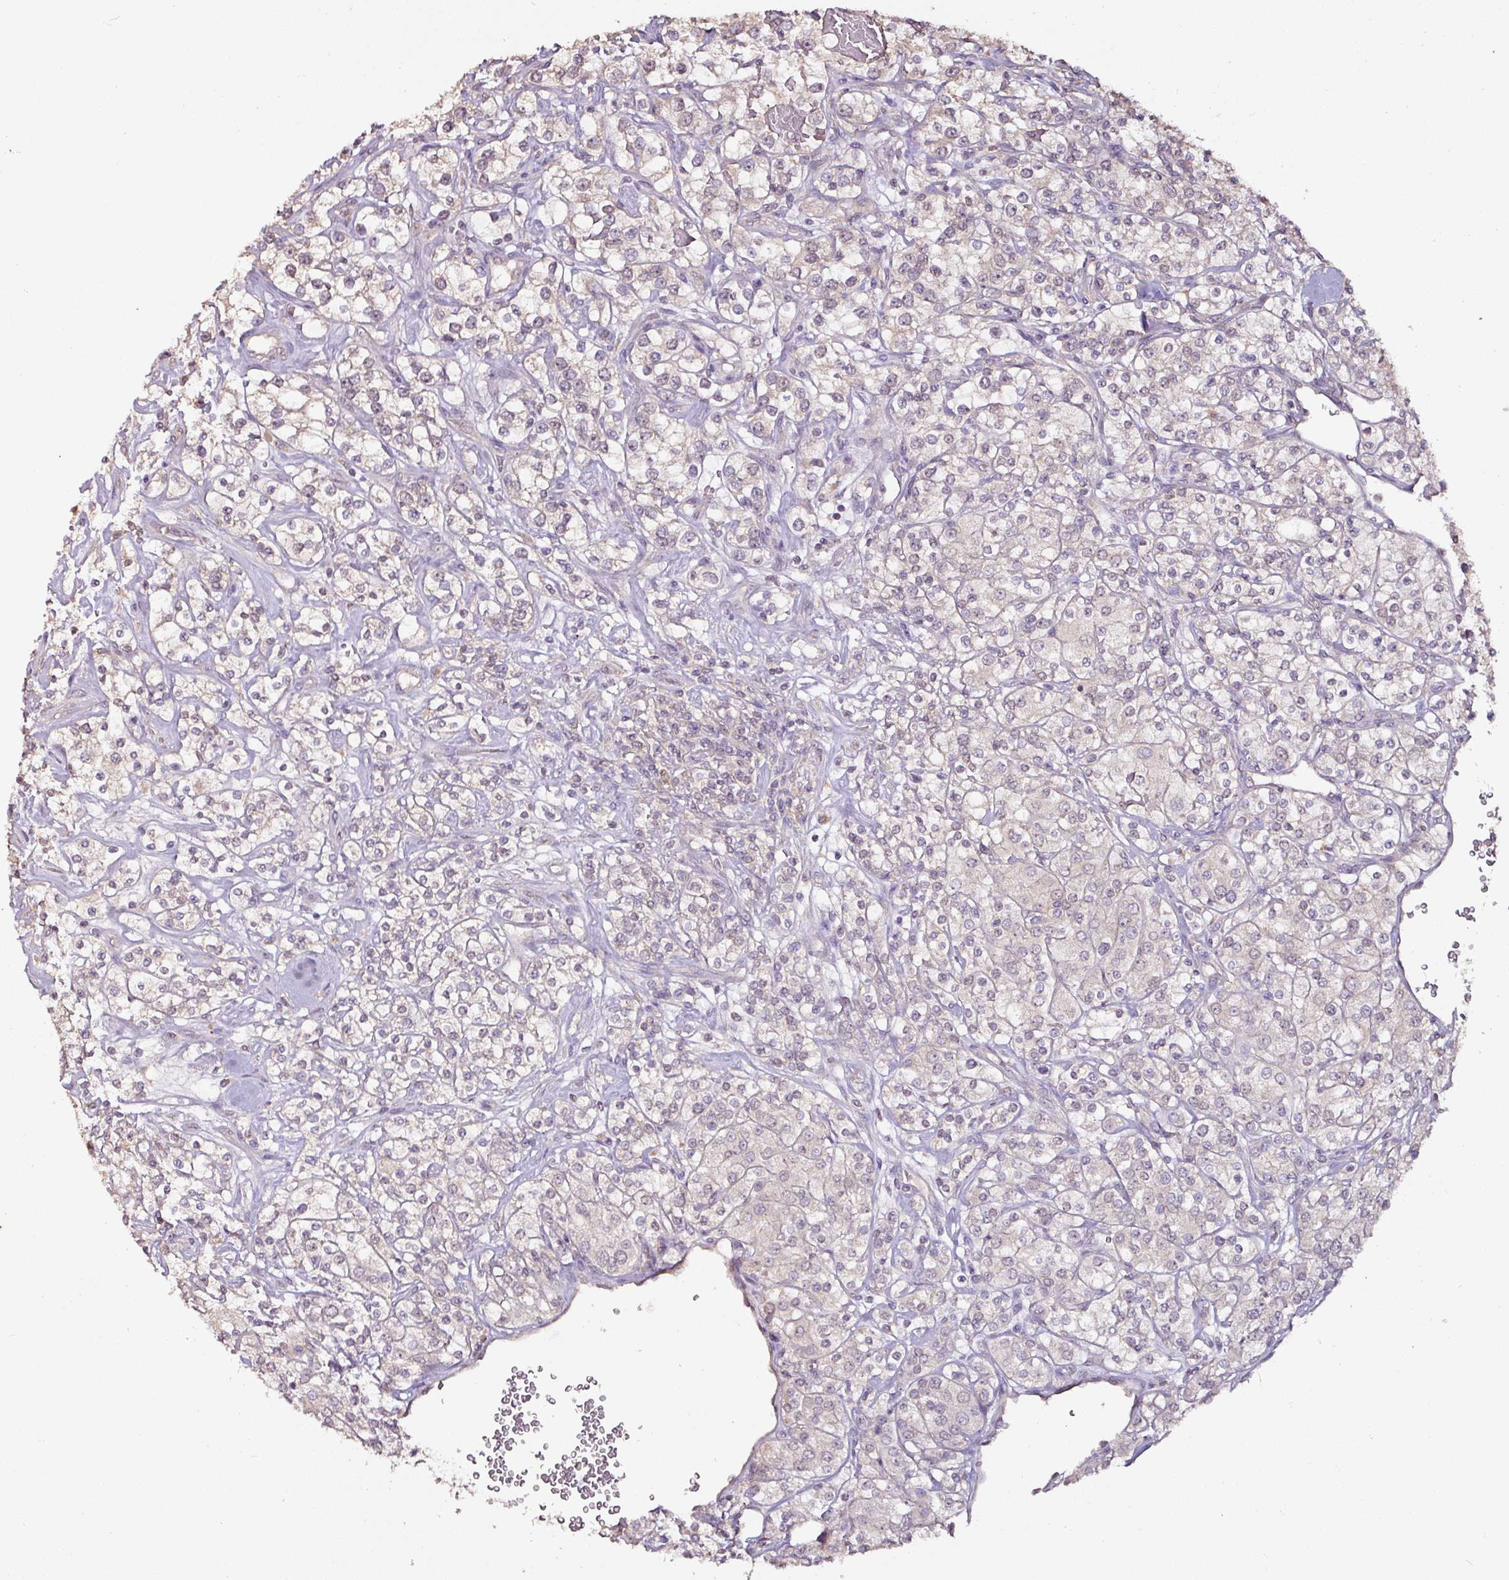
{"staining": {"intensity": "weak", "quantity": "<25%", "location": "nuclear"}, "tissue": "renal cancer", "cell_type": "Tumor cells", "image_type": "cancer", "snomed": [{"axis": "morphology", "description": "Adenocarcinoma, NOS"}, {"axis": "topography", "description": "Kidney"}], "caption": "DAB immunohistochemical staining of renal adenocarcinoma demonstrates no significant positivity in tumor cells.", "gene": "RPL38", "patient": {"sex": "male", "age": 77}}